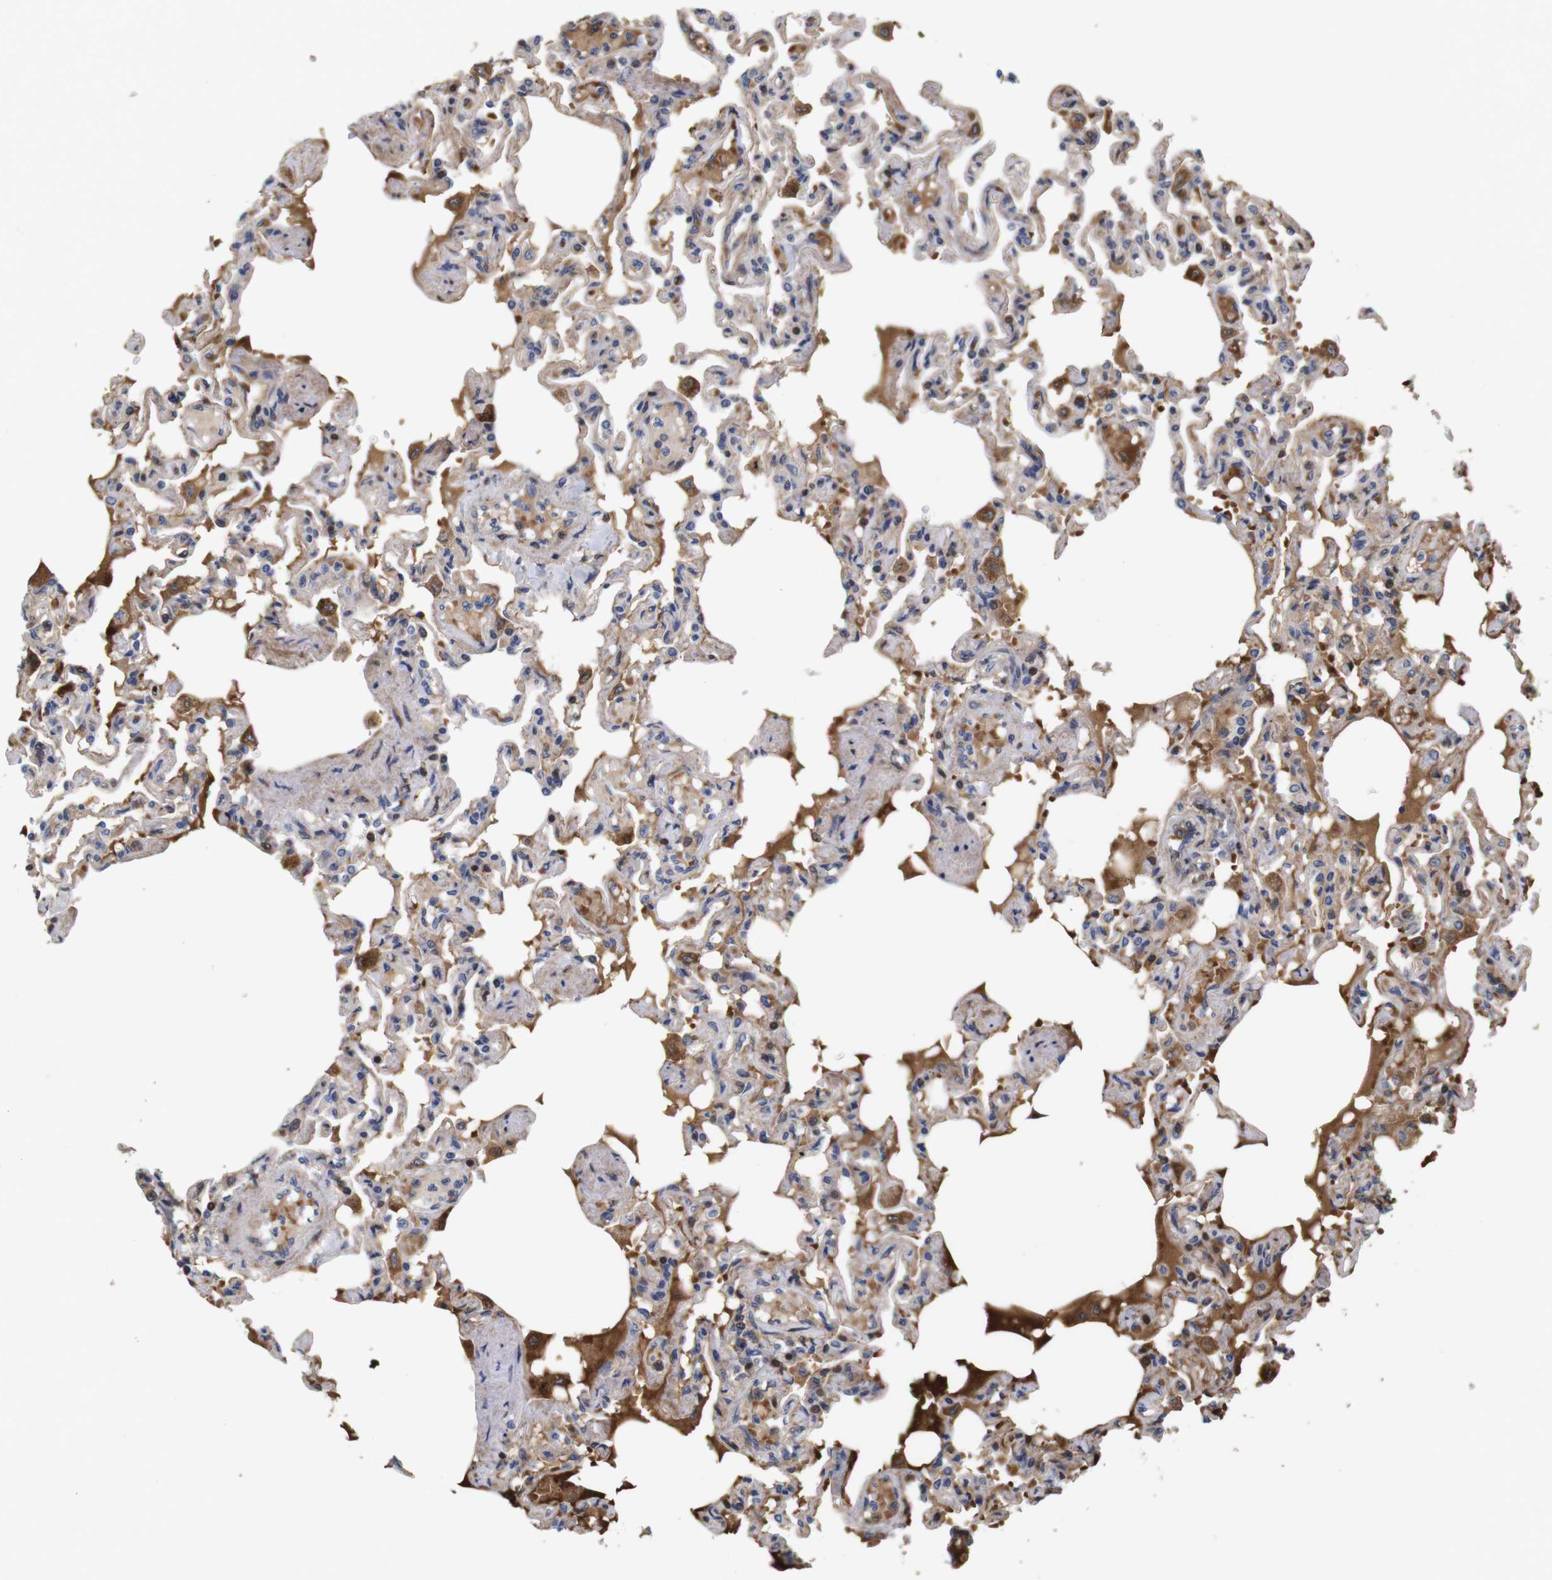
{"staining": {"intensity": "moderate", "quantity": "25%-75%", "location": "cytoplasmic/membranous"}, "tissue": "lung", "cell_type": "Alveolar cells", "image_type": "normal", "snomed": [{"axis": "morphology", "description": "Normal tissue, NOS"}, {"axis": "topography", "description": "Lung"}], "caption": "The histopathology image shows immunohistochemical staining of benign lung. There is moderate cytoplasmic/membranous staining is identified in about 25%-75% of alveolar cells. The protein of interest is stained brown, and the nuclei are stained in blue (DAB IHC with brightfield microscopy, high magnification).", "gene": "SPRY3", "patient": {"sex": "male", "age": 21}}